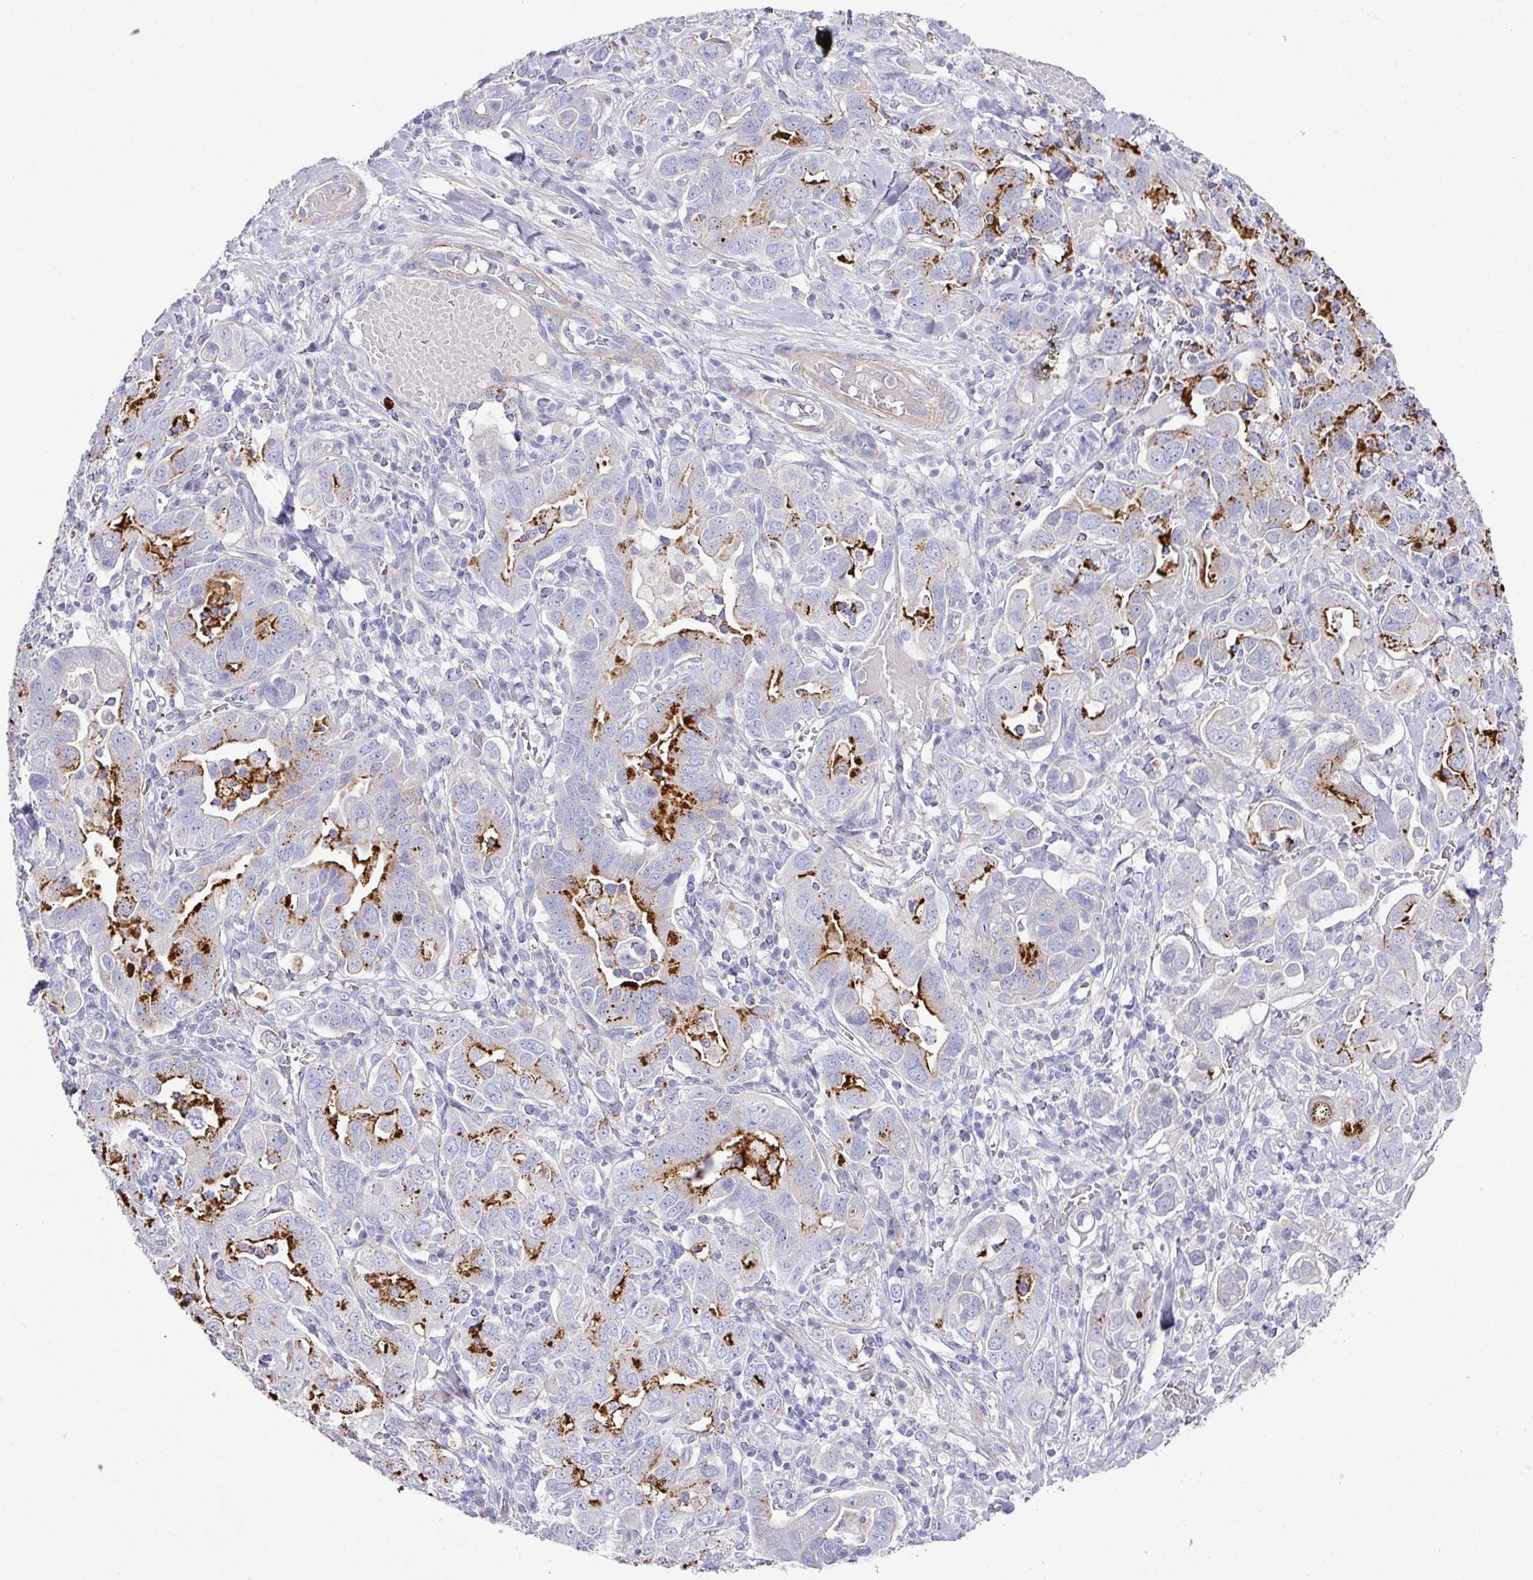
{"staining": {"intensity": "strong", "quantity": "<25%", "location": "cytoplasmic/membranous"}, "tissue": "stomach cancer", "cell_type": "Tumor cells", "image_type": "cancer", "snomed": [{"axis": "morphology", "description": "Adenocarcinoma, NOS"}, {"axis": "topography", "description": "Stomach, upper"}, {"axis": "topography", "description": "Stomach"}], "caption": "A histopathology image of human stomach adenocarcinoma stained for a protein exhibits strong cytoplasmic/membranous brown staining in tumor cells.", "gene": "TARM1", "patient": {"sex": "male", "age": 62}}